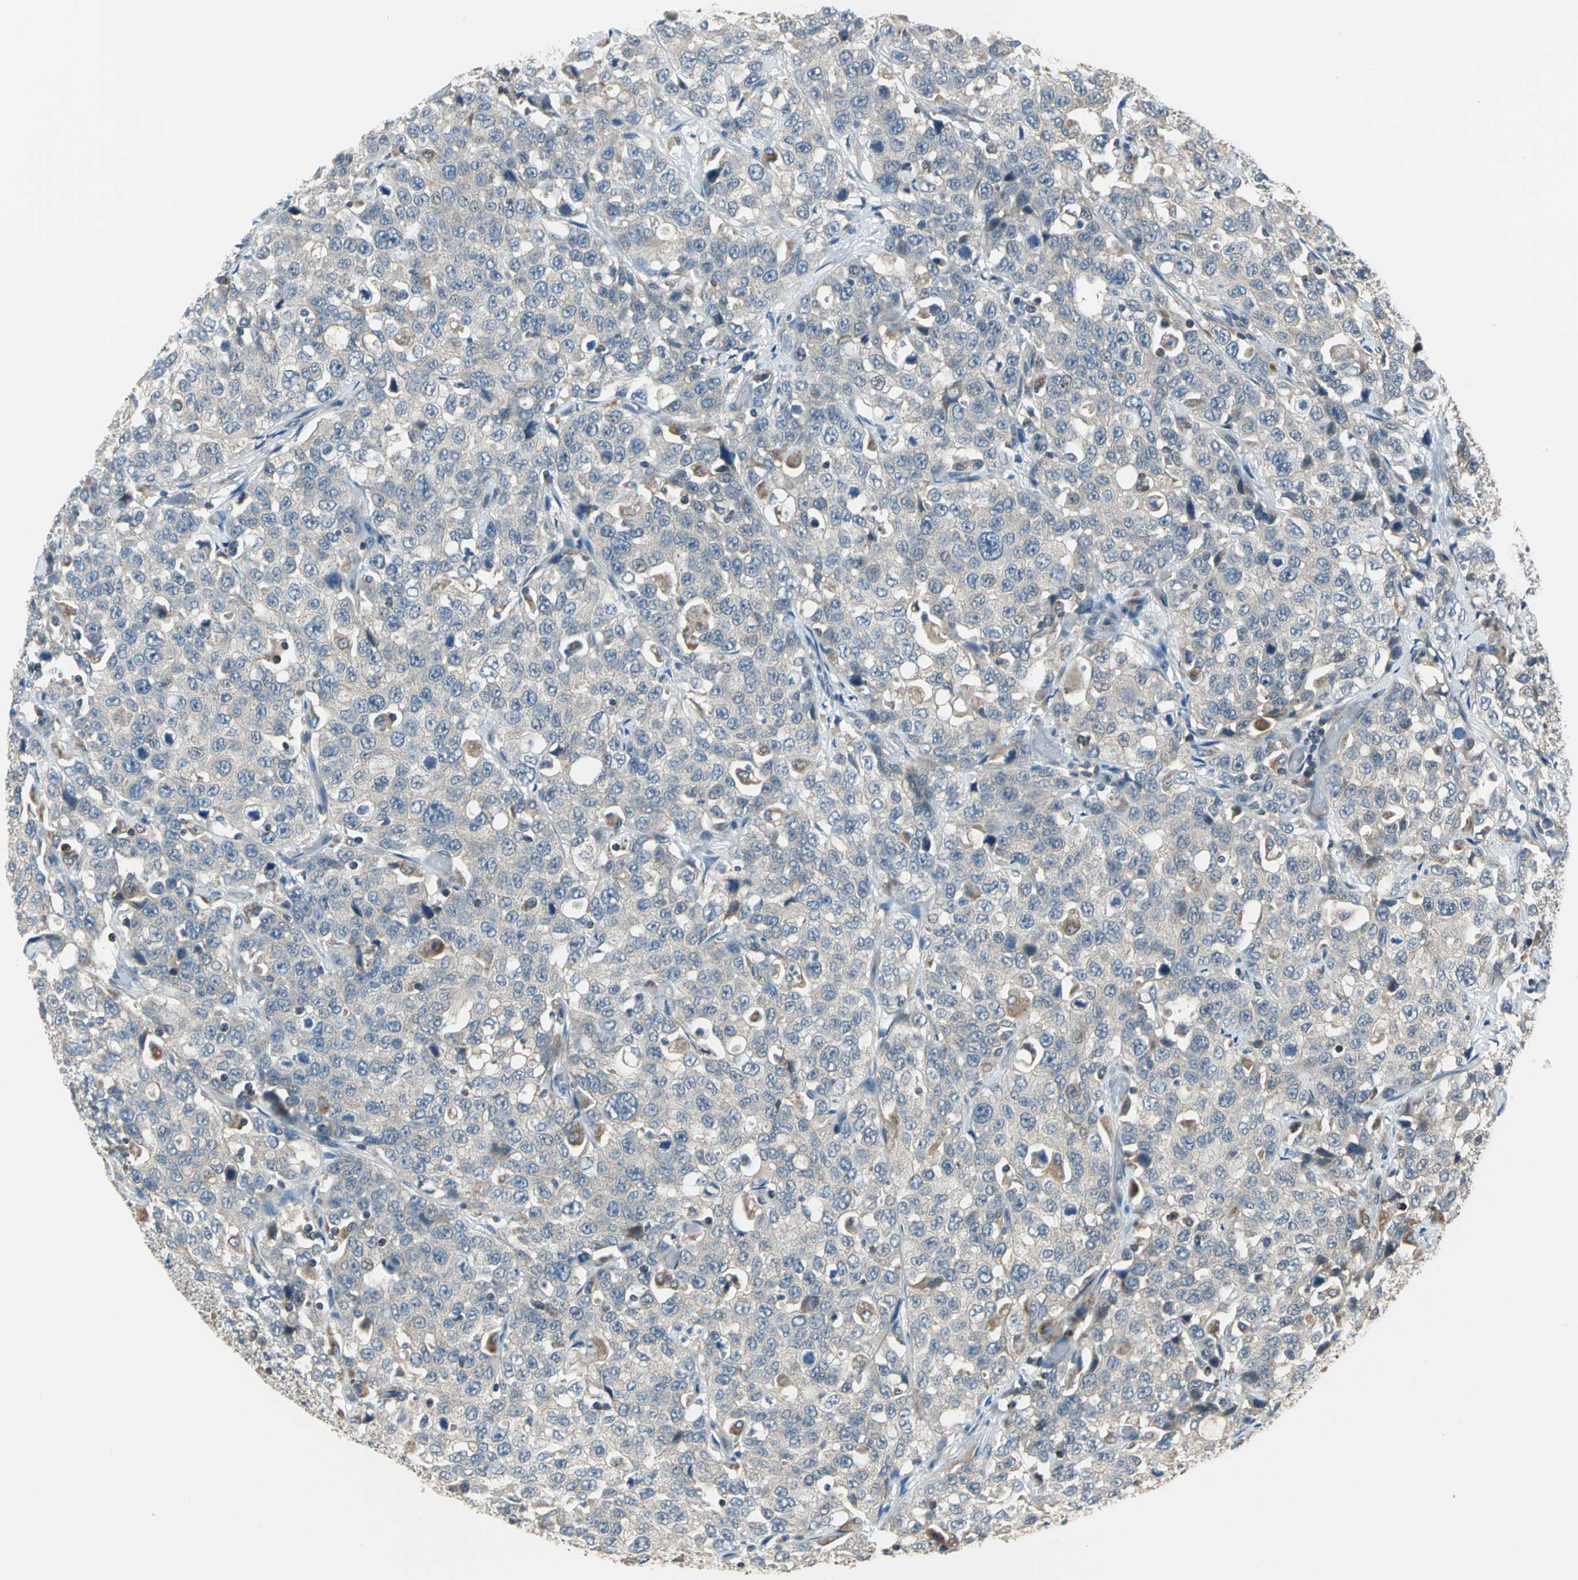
{"staining": {"intensity": "weak", "quantity": "25%-75%", "location": "cytoplasmic/membranous"}, "tissue": "stomach cancer", "cell_type": "Tumor cells", "image_type": "cancer", "snomed": [{"axis": "morphology", "description": "Normal tissue, NOS"}, {"axis": "morphology", "description": "Adenocarcinoma, NOS"}, {"axis": "topography", "description": "Stomach"}], "caption": "Human stomach cancer stained for a protein (brown) shows weak cytoplasmic/membranous positive expression in approximately 25%-75% of tumor cells.", "gene": "TRAK1", "patient": {"sex": "male", "age": 48}}